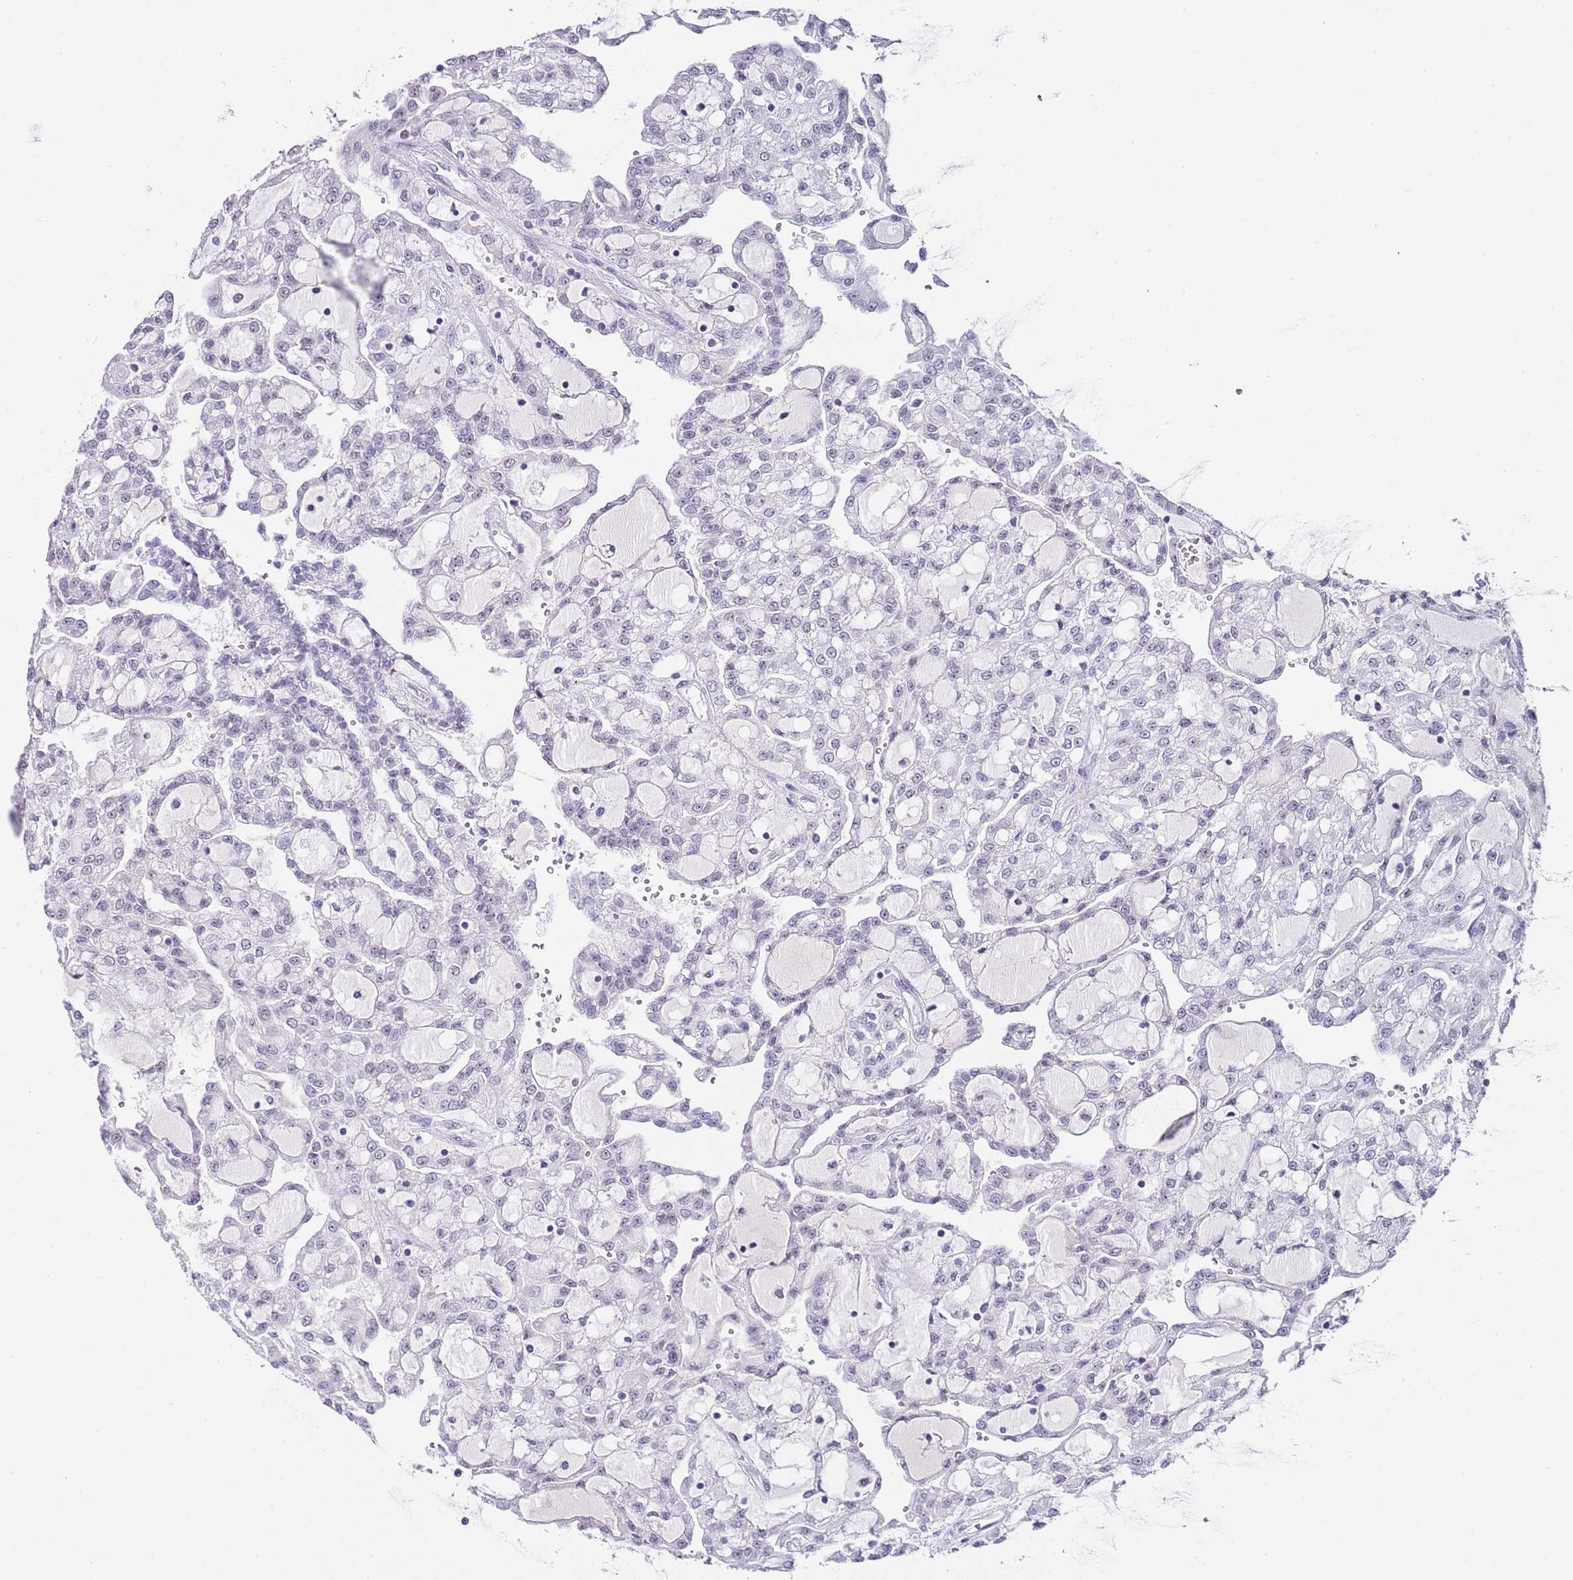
{"staining": {"intensity": "negative", "quantity": "none", "location": "none"}, "tissue": "renal cancer", "cell_type": "Tumor cells", "image_type": "cancer", "snomed": [{"axis": "morphology", "description": "Adenocarcinoma, NOS"}, {"axis": "topography", "description": "Kidney"}], "caption": "Tumor cells are negative for protein expression in human renal cancer.", "gene": "NOP56", "patient": {"sex": "male", "age": 63}}